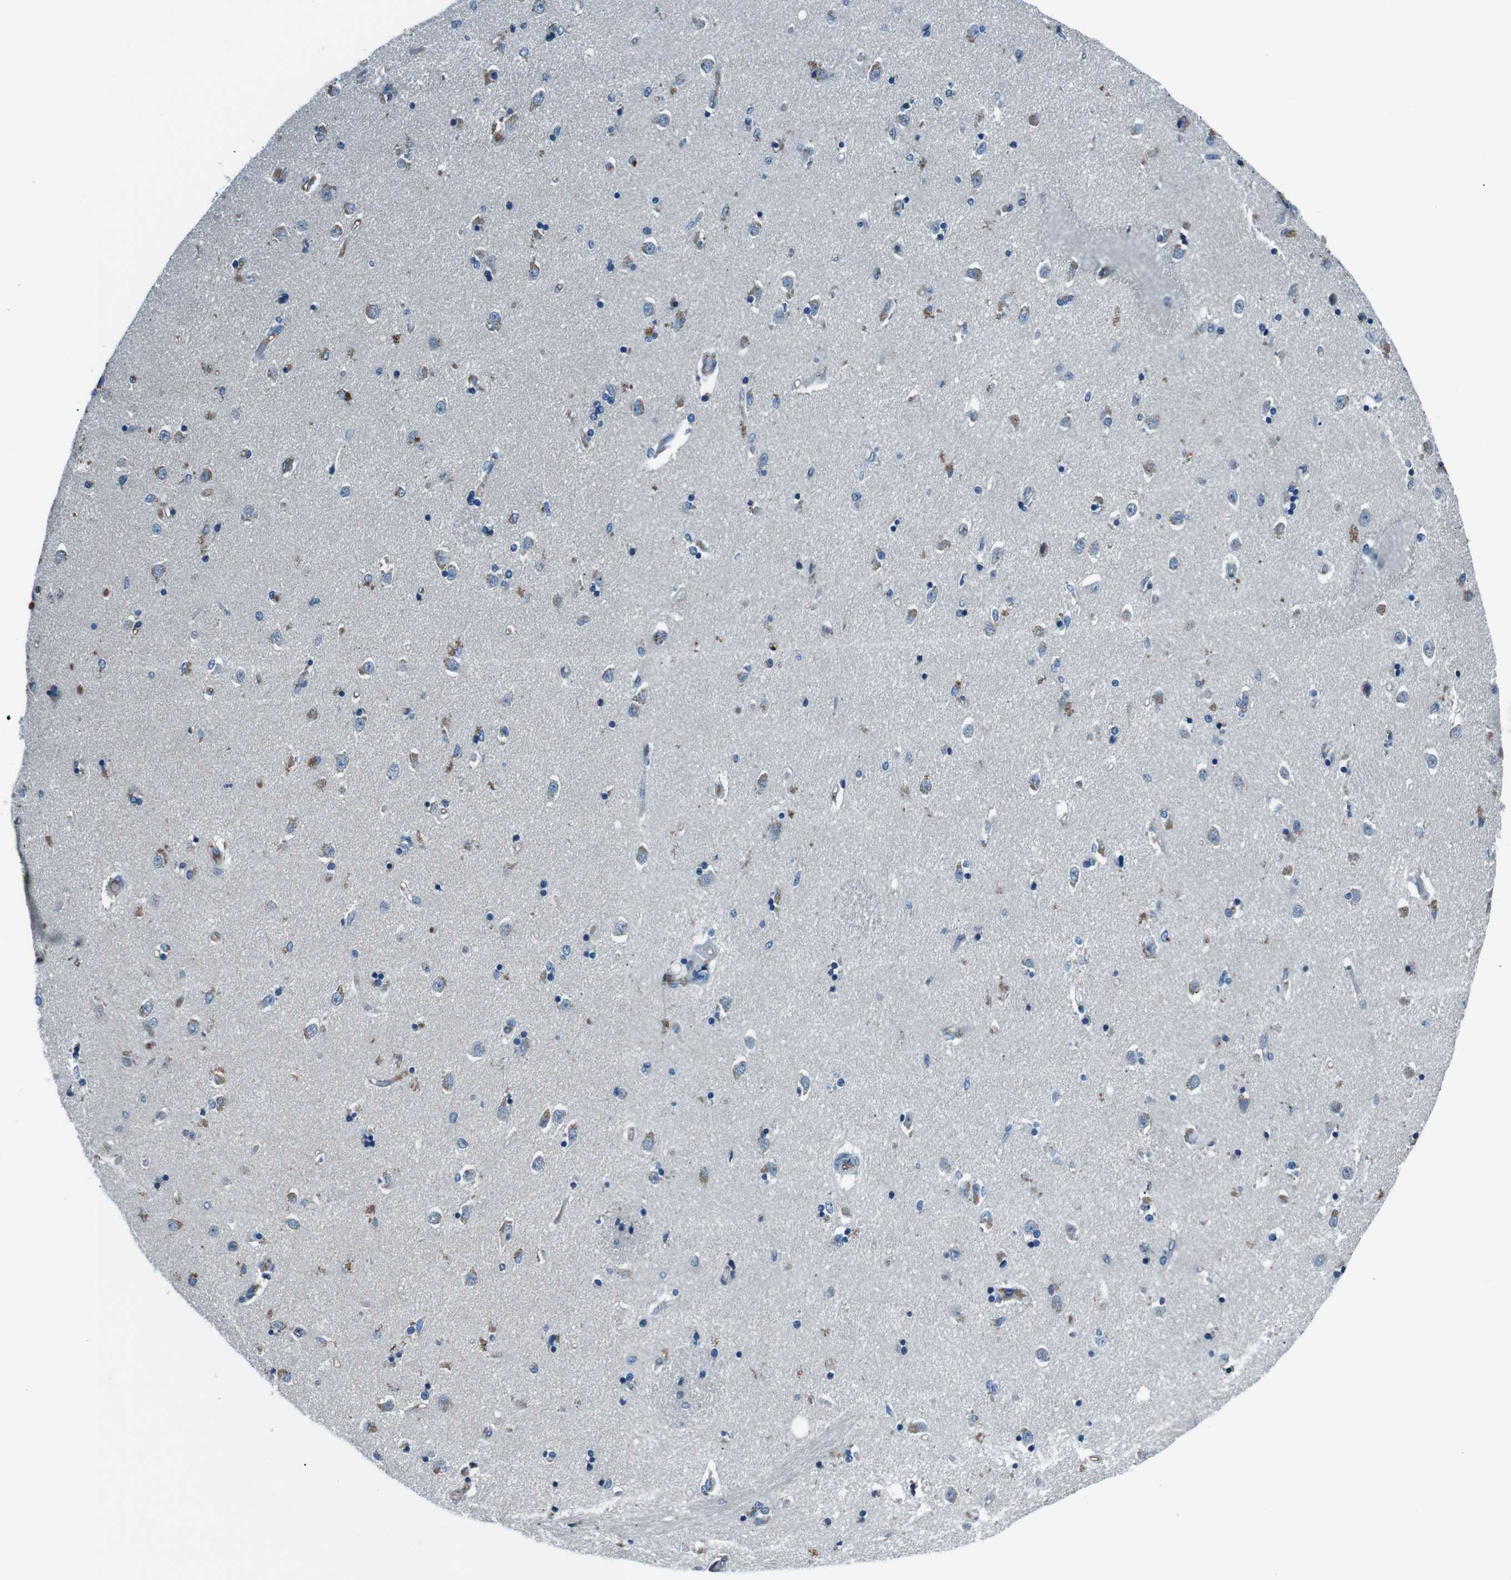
{"staining": {"intensity": "moderate", "quantity": "<25%", "location": "cytoplasmic/membranous"}, "tissue": "caudate", "cell_type": "Glial cells", "image_type": "normal", "snomed": [{"axis": "morphology", "description": "Normal tissue, NOS"}, {"axis": "topography", "description": "Lateral ventricle wall"}], "caption": "There is low levels of moderate cytoplasmic/membranous staining in glial cells of normal caudate, as demonstrated by immunohistochemical staining (brown color).", "gene": "LEP", "patient": {"sex": "female", "age": 54}}